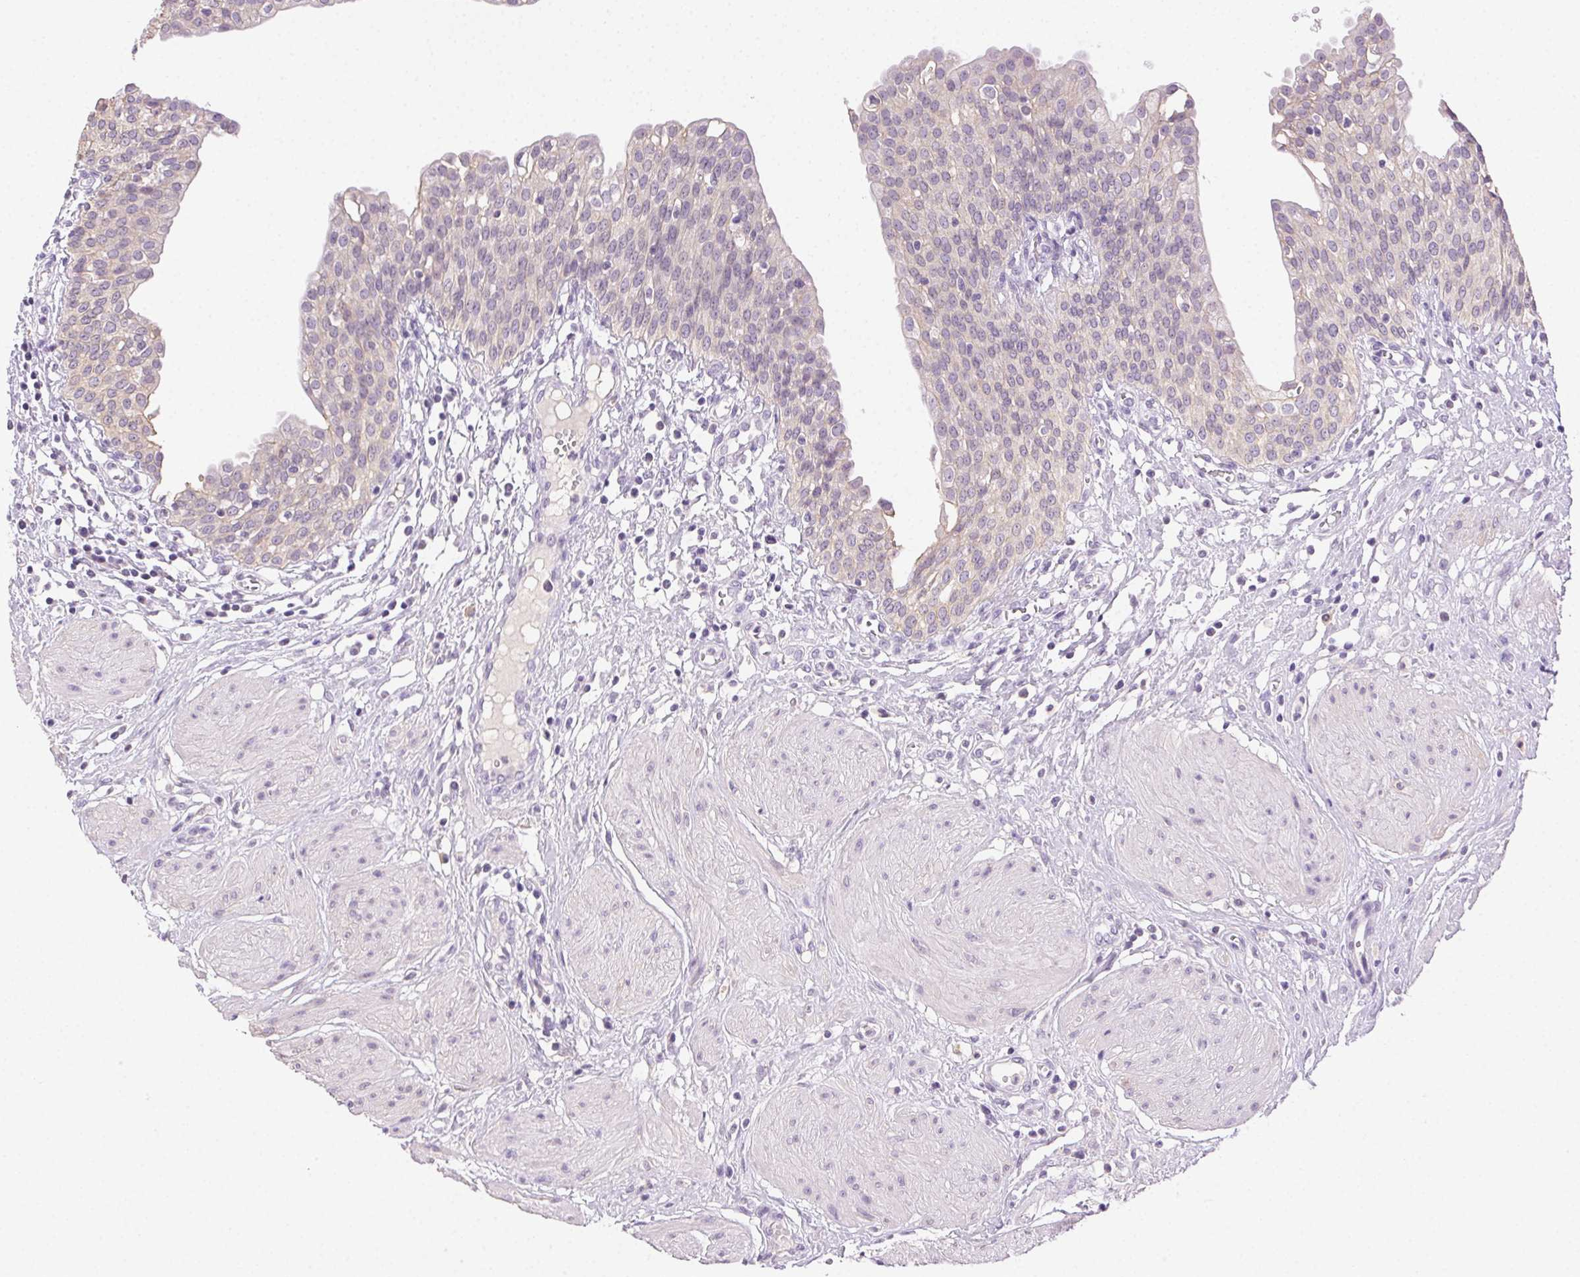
{"staining": {"intensity": "weak", "quantity": "<25%", "location": "cytoplasmic/membranous"}, "tissue": "urinary bladder", "cell_type": "Urothelial cells", "image_type": "normal", "snomed": [{"axis": "morphology", "description": "Normal tissue, NOS"}, {"axis": "topography", "description": "Urinary bladder"}], "caption": "Protein analysis of normal urinary bladder displays no significant expression in urothelial cells. Brightfield microscopy of immunohistochemistry (IHC) stained with DAB (brown) and hematoxylin (blue), captured at high magnification.", "gene": "CLDN10", "patient": {"sex": "male", "age": 55}}